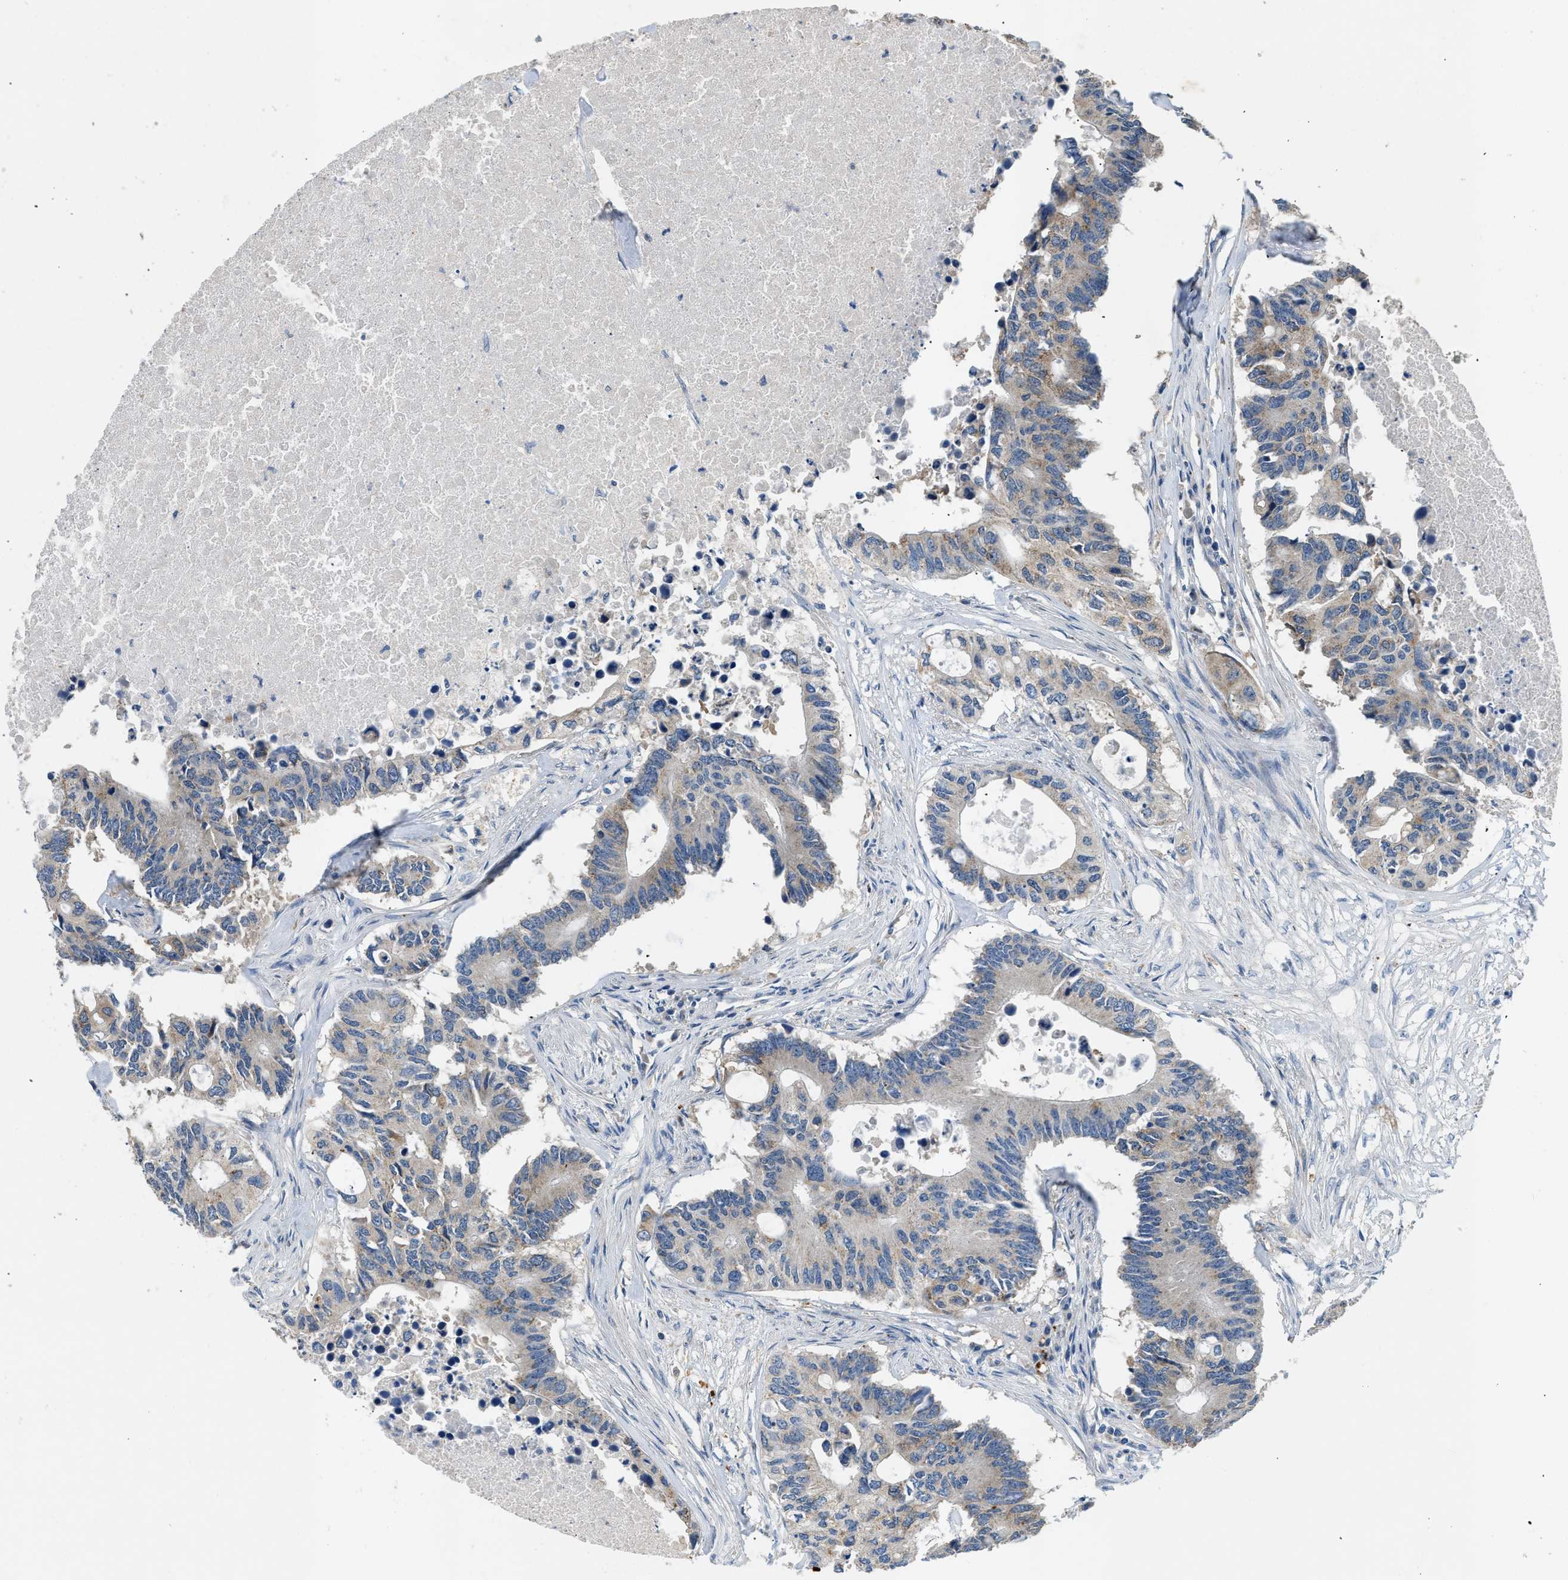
{"staining": {"intensity": "weak", "quantity": "25%-75%", "location": "cytoplasmic/membranous"}, "tissue": "colorectal cancer", "cell_type": "Tumor cells", "image_type": "cancer", "snomed": [{"axis": "morphology", "description": "Adenocarcinoma, NOS"}, {"axis": "topography", "description": "Colon"}], "caption": "Tumor cells reveal low levels of weak cytoplasmic/membranous staining in approximately 25%-75% of cells in colorectal cancer (adenocarcinoma).", "gene": "TOMM34", "patient": {"sex": "male", "age": 71}}